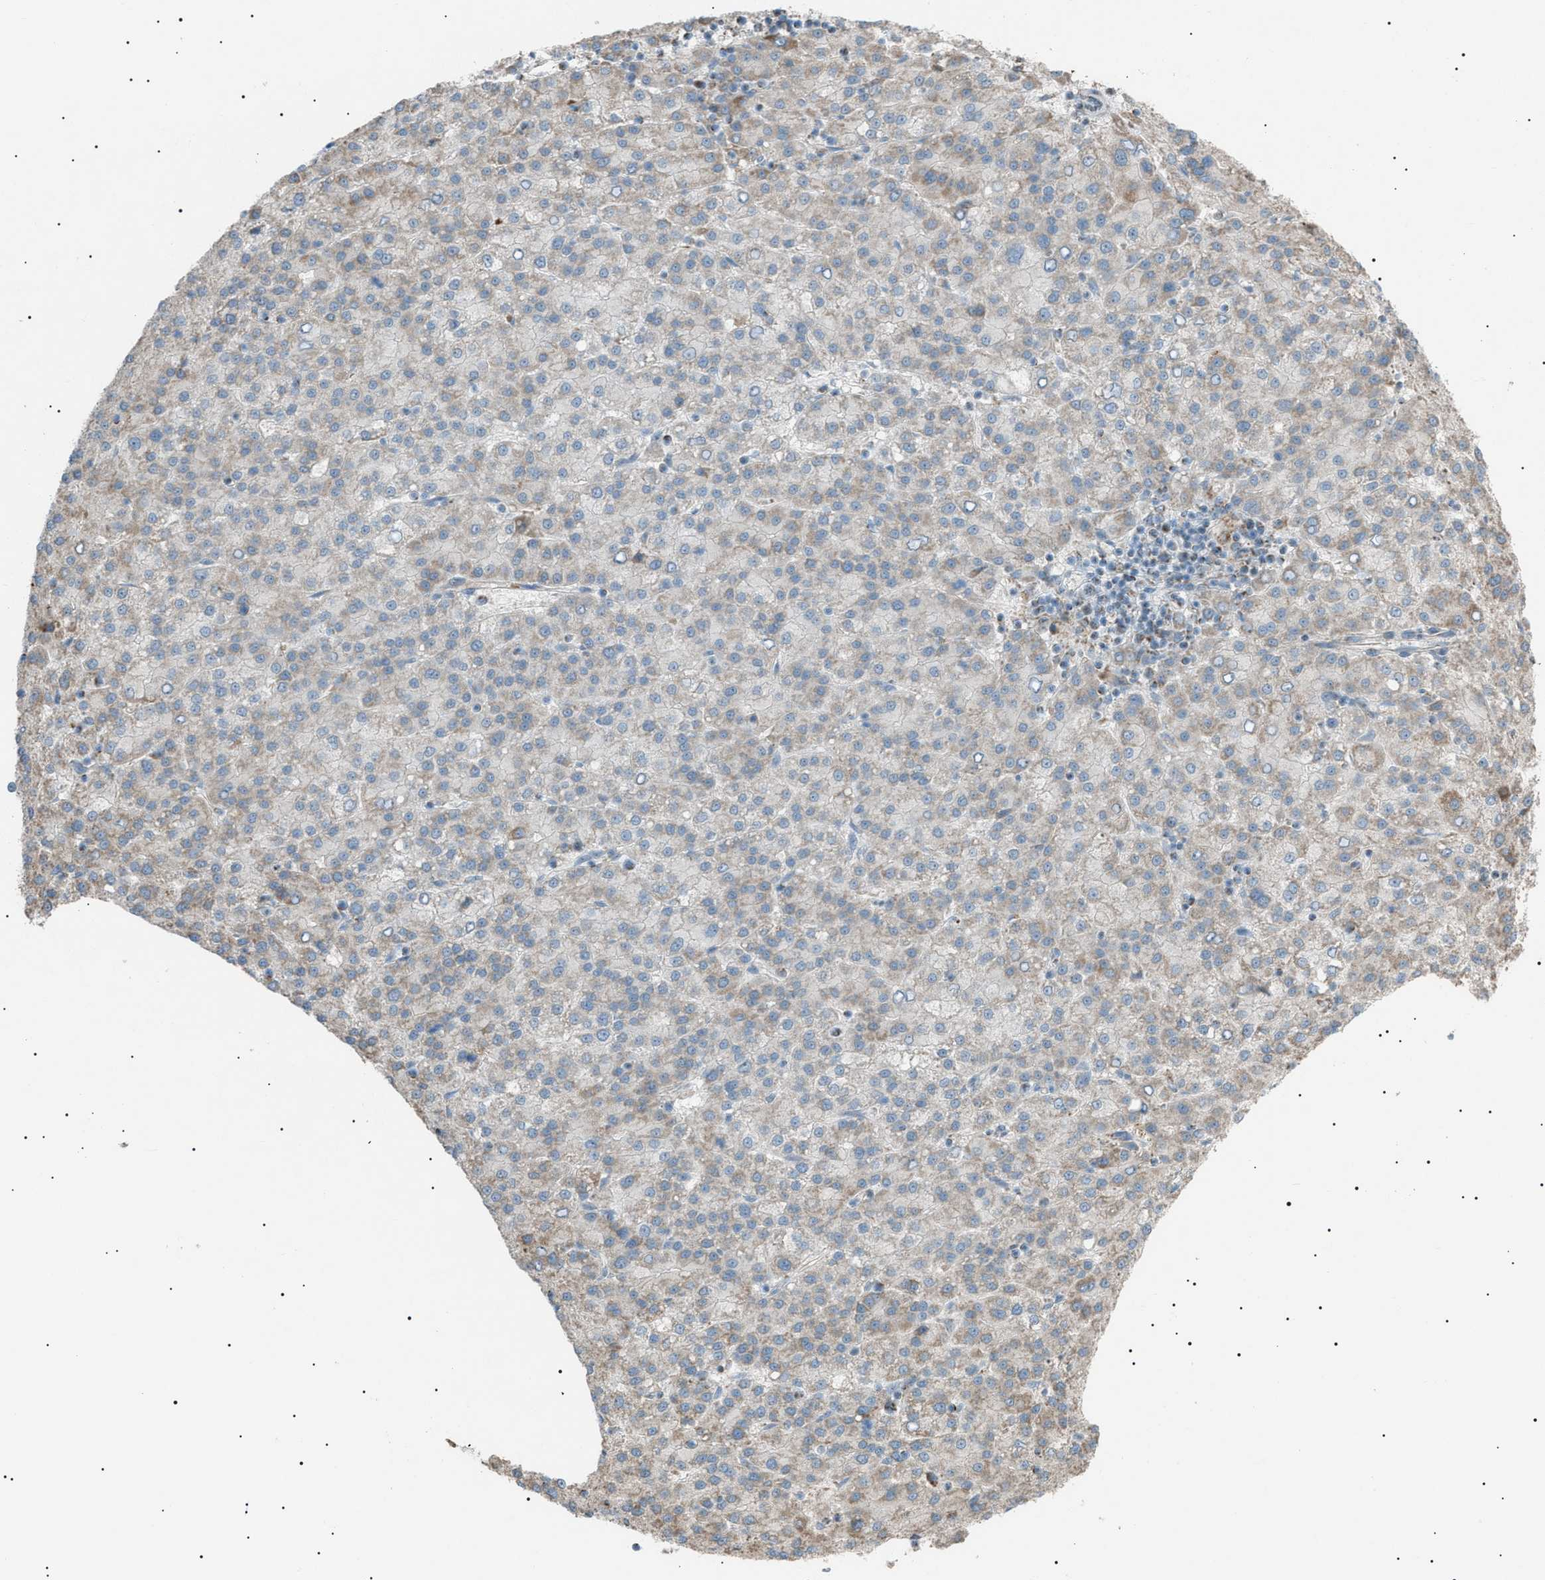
{"staining": {"intensity": "weak", "quantity": "25%-75%", "location": "cytoplasmic/membranous"}, "tissue": "liver cancer", "cell_type": "Tumor cells", "image_type": "cancer", "snomed": [{"axis": "morphology", "description": "Carcinoma, Hepatocellular, NOS"}, {"axis": "topography", "description": "Liver"}], "caption": "DAB immunohistochemical staining of liver hepatocellular carcinoma shows weak cytoplasmic/membranous protein staining in about 25%-75% of tumor cells.", "gene": "ZNF516", "patient": {"sex": "female", "age": 58}}